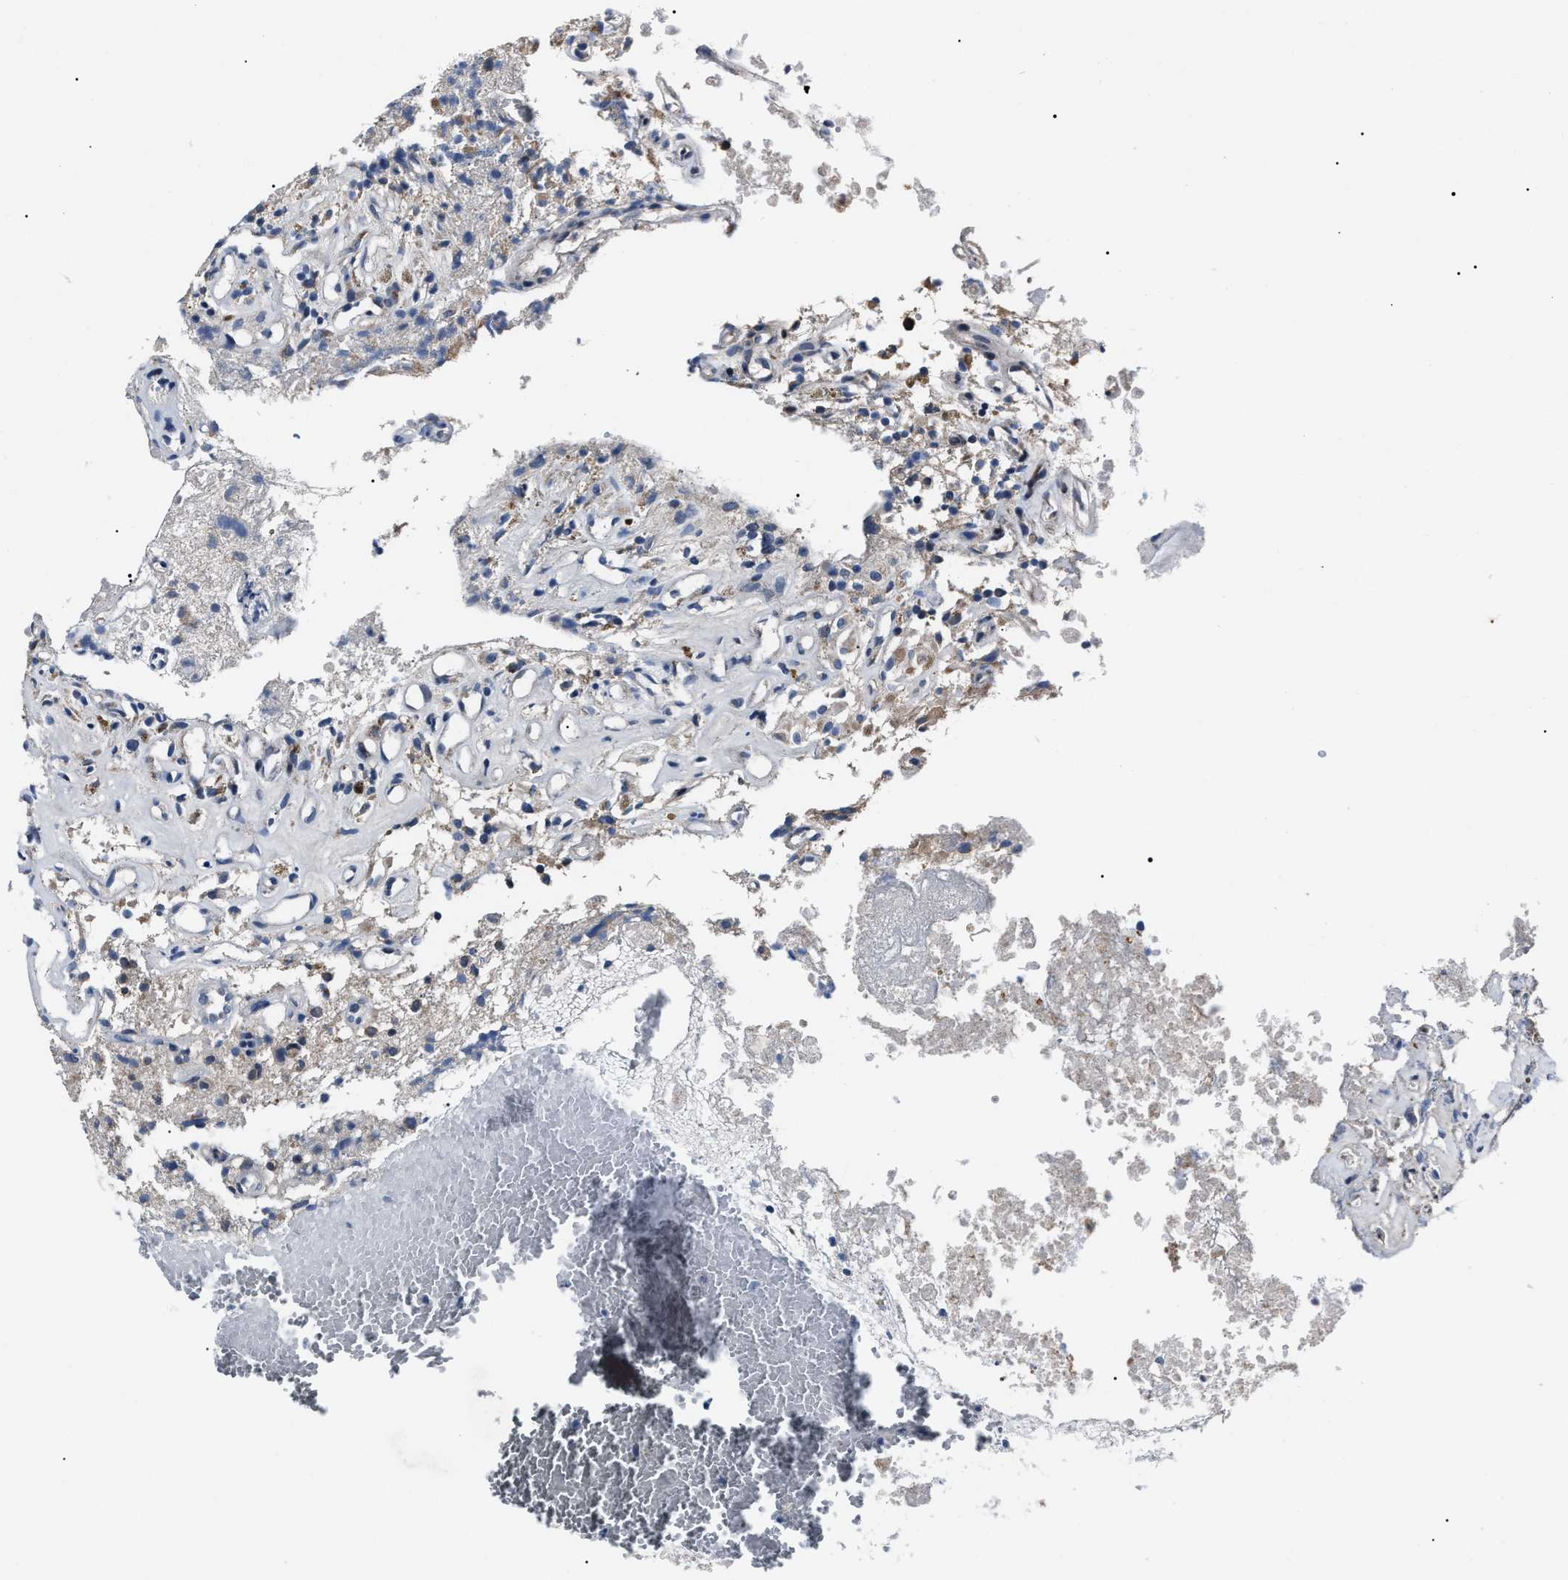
{"staining": {"intensity": "negative", "quantity": "none", "location": "none"}, "tissue": "glioma", "cell_type": "Tumor cells", "image_type": "cancer", "snomed": [{"axis": "morphology", "description": "Glioma, malignant, High grade"}, {"axis": "topography", "description": "Brain"}], "caption": "Tumor cells are negative for brown protein staining in glioma.", "gene": "LRRC14", "patient": {"sex": "female", "age": 59}}